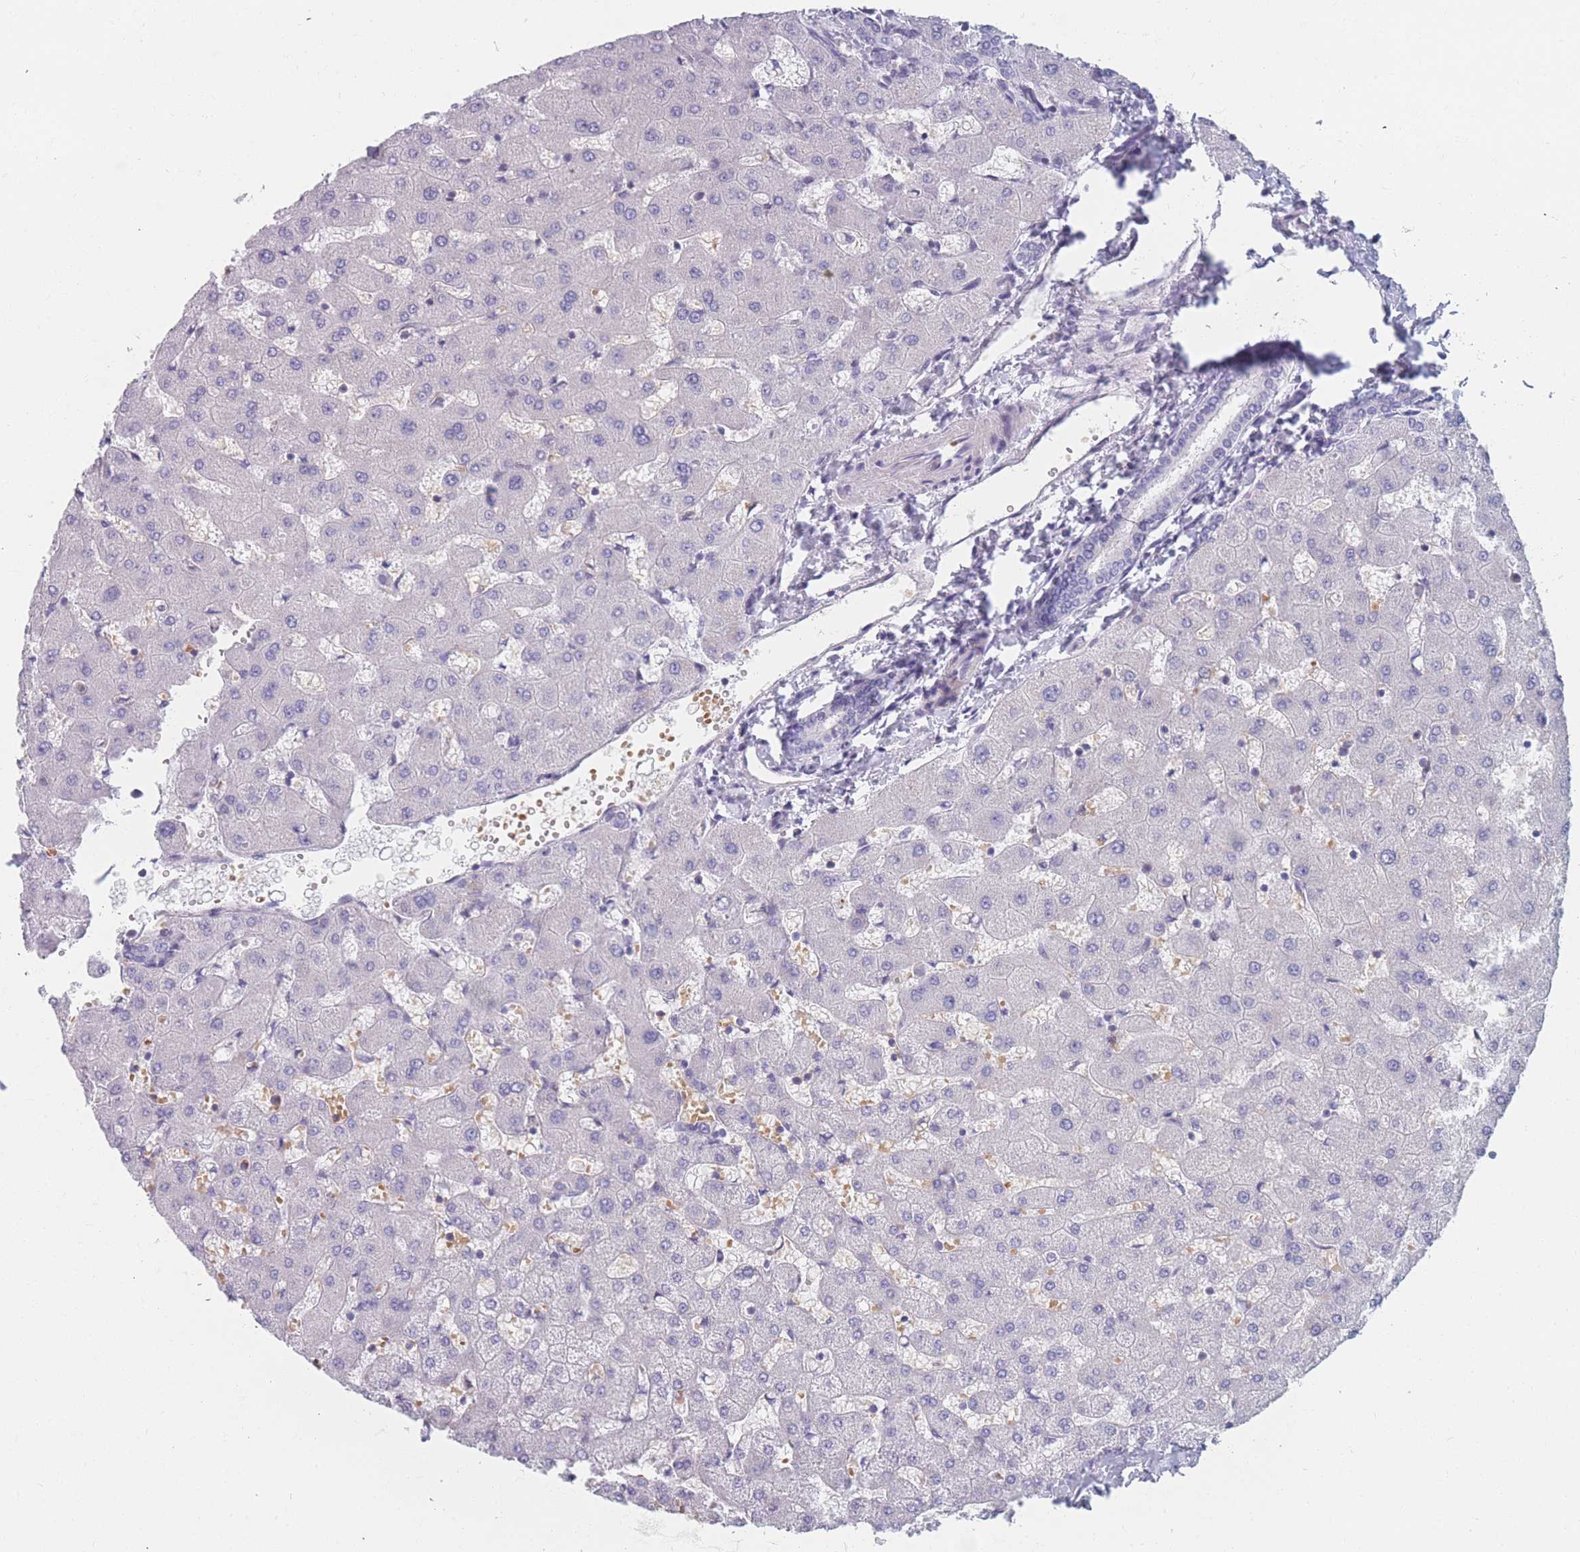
{"staining": {"intensity": "negative", "quantity": "none", "location": "none"}, "tissue": "liver", "cell_type": "Cholangiocytes", "image_type": "normal", "snomed": [{"axis": "morphology", "description": "Normal tissue, NOS"}, {"axis": "topography", "description": "Liver"}], "caption": "Cholangiocytes are negative for brown protein staining in benign liver. Brightfield microscopy of immunohistochemistry stained with DAB (3,3'-diaminobenzidine) (brown) and hematoxylin (blue), captured at high magnification.", "gene": "OR5D16", "patient": {"sex": "female", "age": 63}}